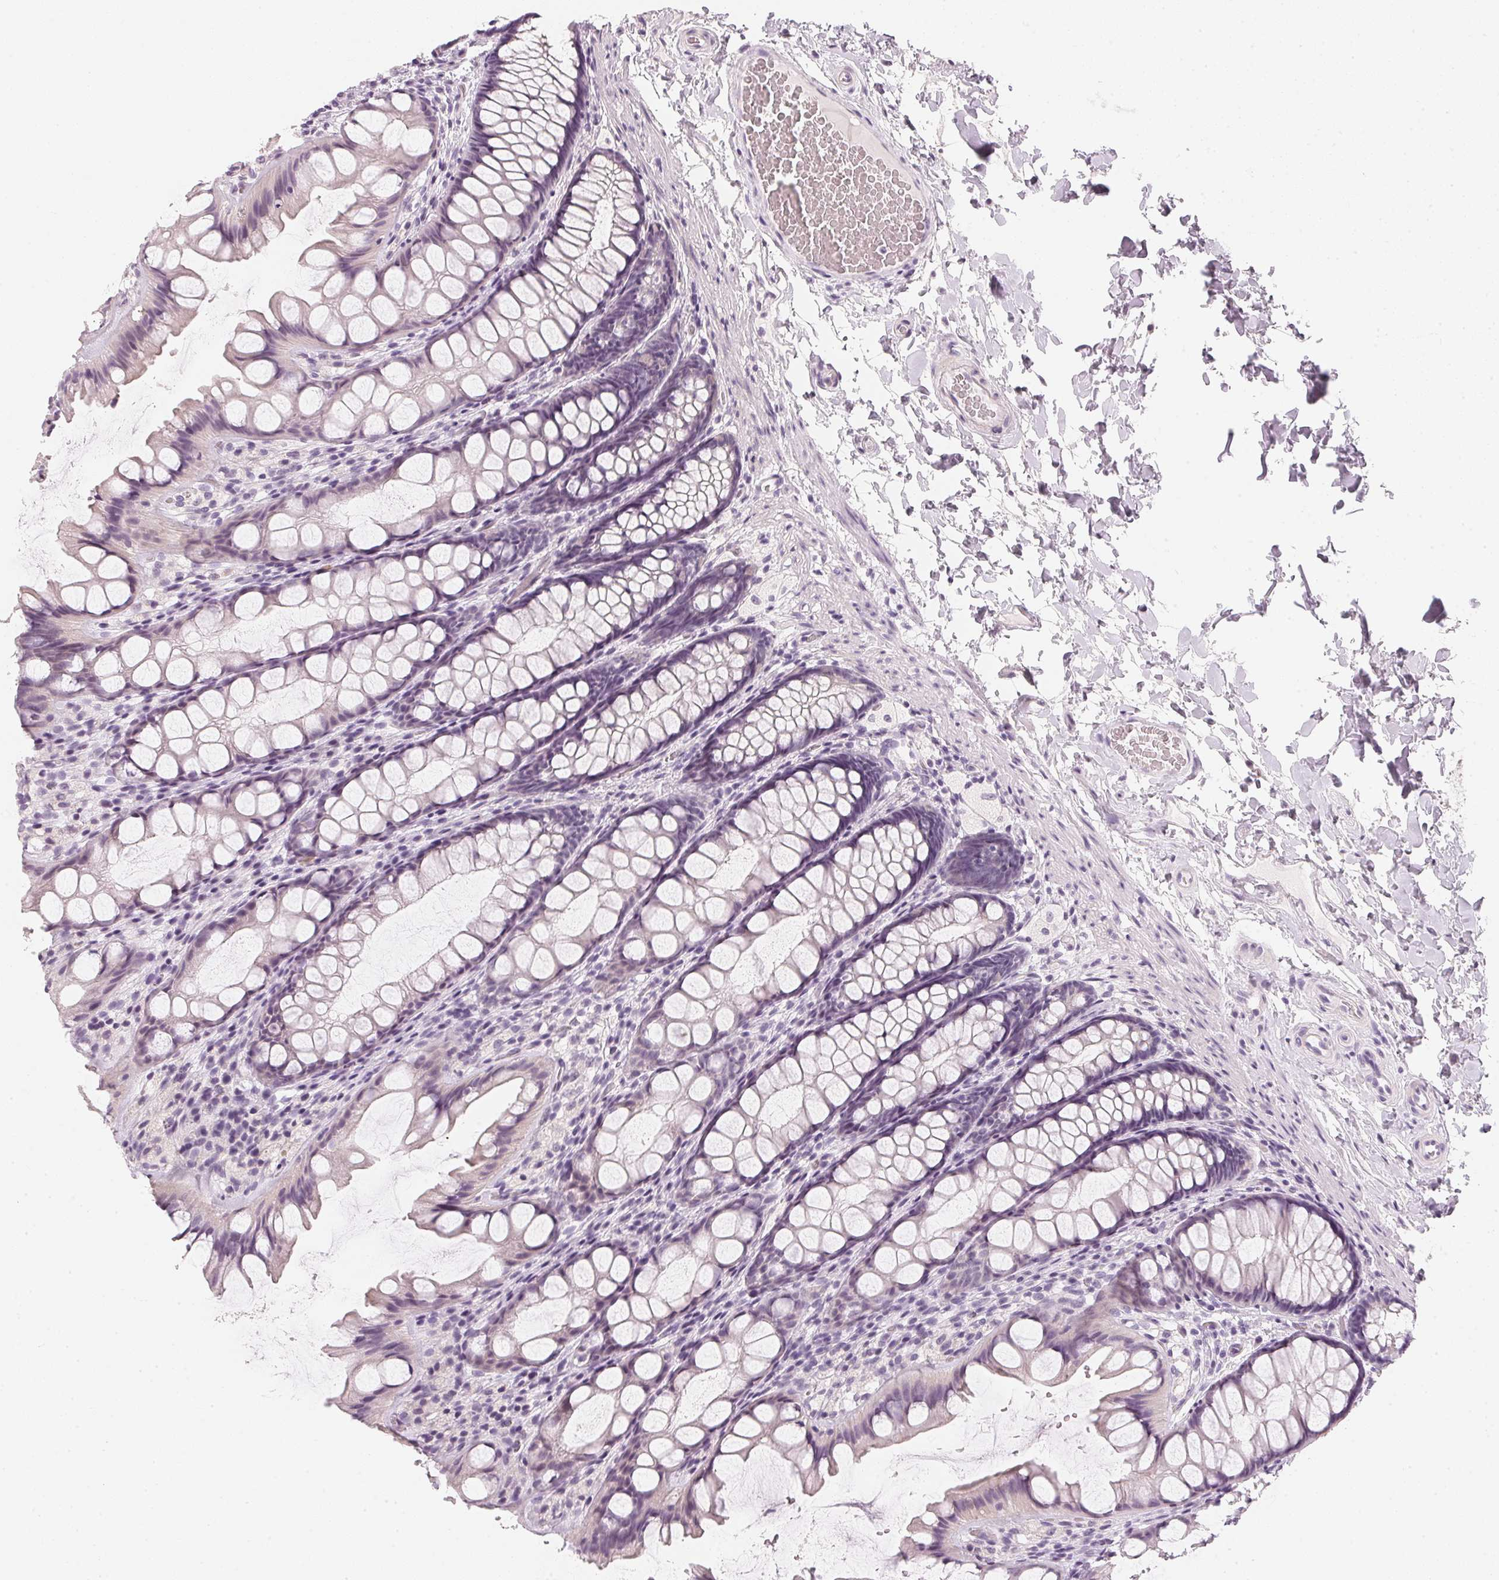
{"staining": {"intensity": "negative", "quantity": "none", "location": "none"}, "tissue": "colon", "cell_type": "Endothelial cells", "image_type": "normal", "snomed": [{"axis": "morphology", "description": "Normal tissue, NOS"}, {"axis": "topography", "description": "Colon"}], "caption": "DAB (3,3'-diaminobenzidine) immunohistochemical staining of normal human colon shows no significant staining in endothelial cells. (DAB immunohistochemistry (IHC) visualized using brightfield microscopy, high magnification).", "gene": "CHST4", "patient": {"sex": "male", "age": 47}}